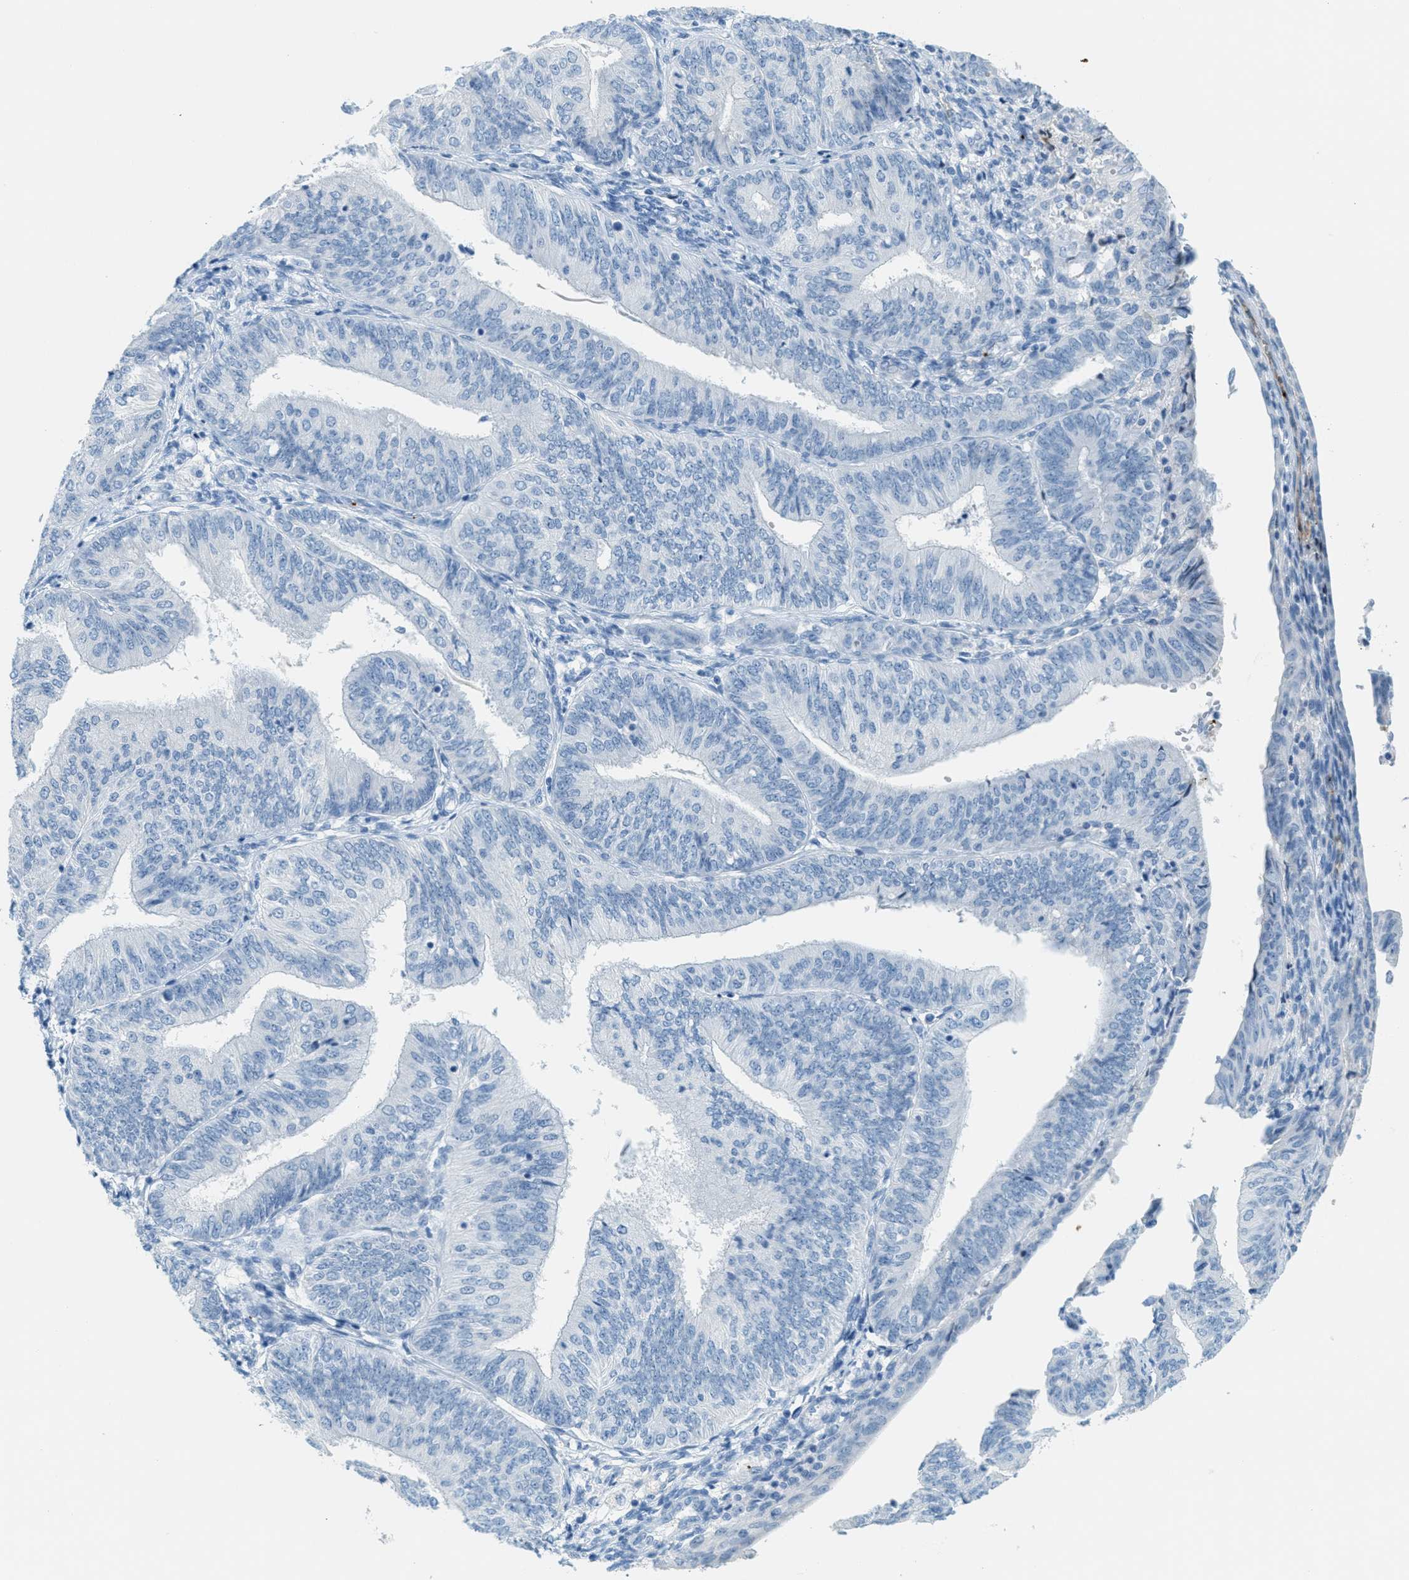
{"staining": {"intensity": "negative", "quantity": "none", "location": "none"}, "tissue": "endometrial cancer", "cell_type": "Tumor cells", "image_type": "cancer", "snomed": [{"axis": "morphology", "description": "Adenocarcinoma, NOS"}, {"axis": "topography", "description": "Endometrium"}], "caption": "A high-resolution micrograph shows immunohistochemistry staining of adenocarcinoma (endometrial), which exhibits no significant expression in tumor cells.", "gene": "PPBP", "patient": {"sex": "female", "age": 58}}